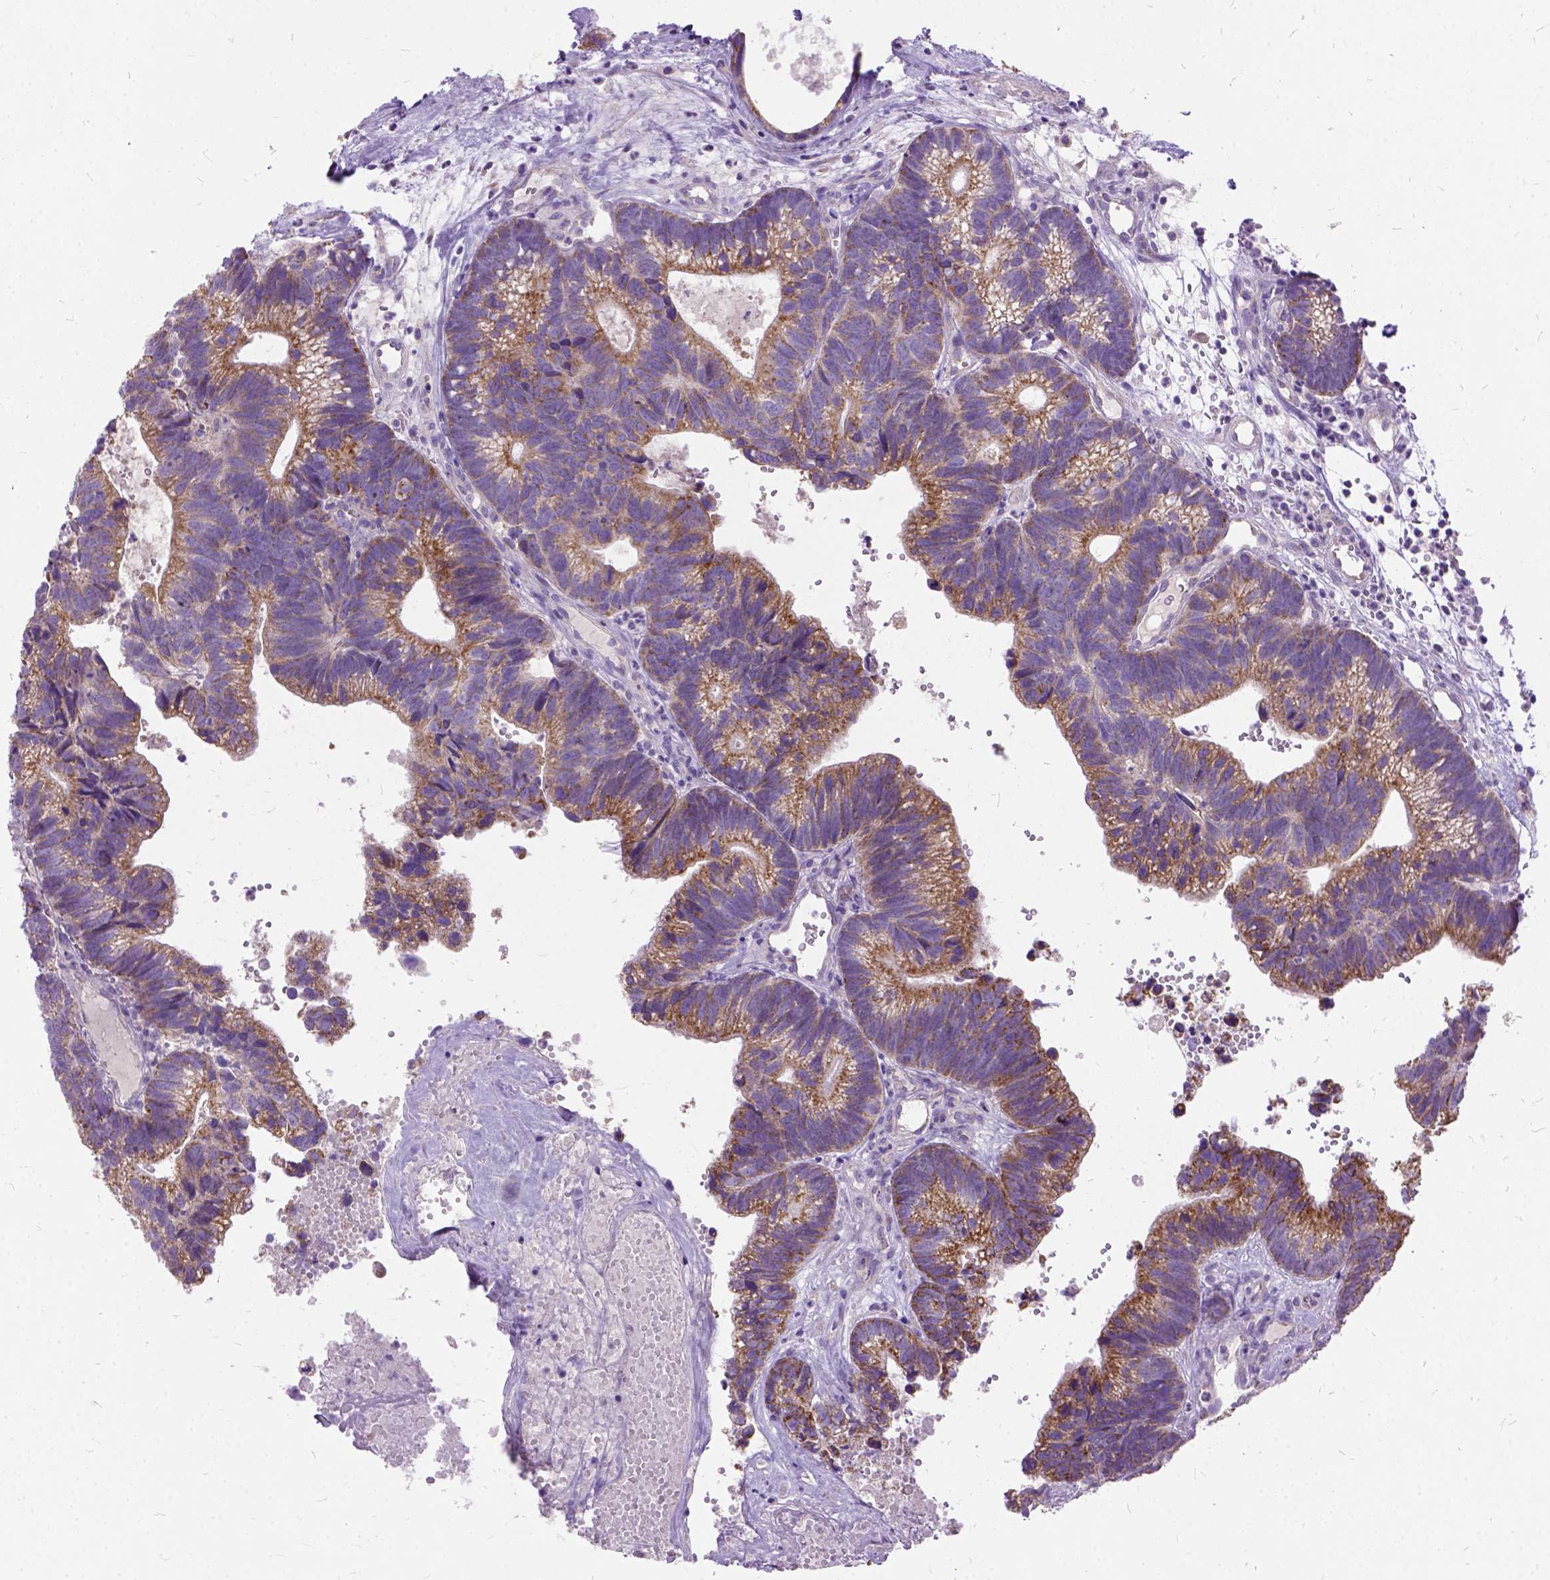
{"staining": {"intensity": "moderate", "quantity": ">75%", "location": "cytoplasmic/membranous"}, "tissue": "head and neck cancer", "cell_type": "Tumor cells", "image_type": "cancer", "snomed": [{"axis": "morphology", "description": "Adenocarcinoma, NOS"}, {"axis": "topography", "description": "Head-Neck"}], "caption": "Protein expression by immunohistochemistry shows moderate cytoplasmic/membranous staining in about >75% of tumor cells in head and neck adenocarcinoma.", "gene": "CTAG2", "patient": {"sex": "male", "age": 62}}